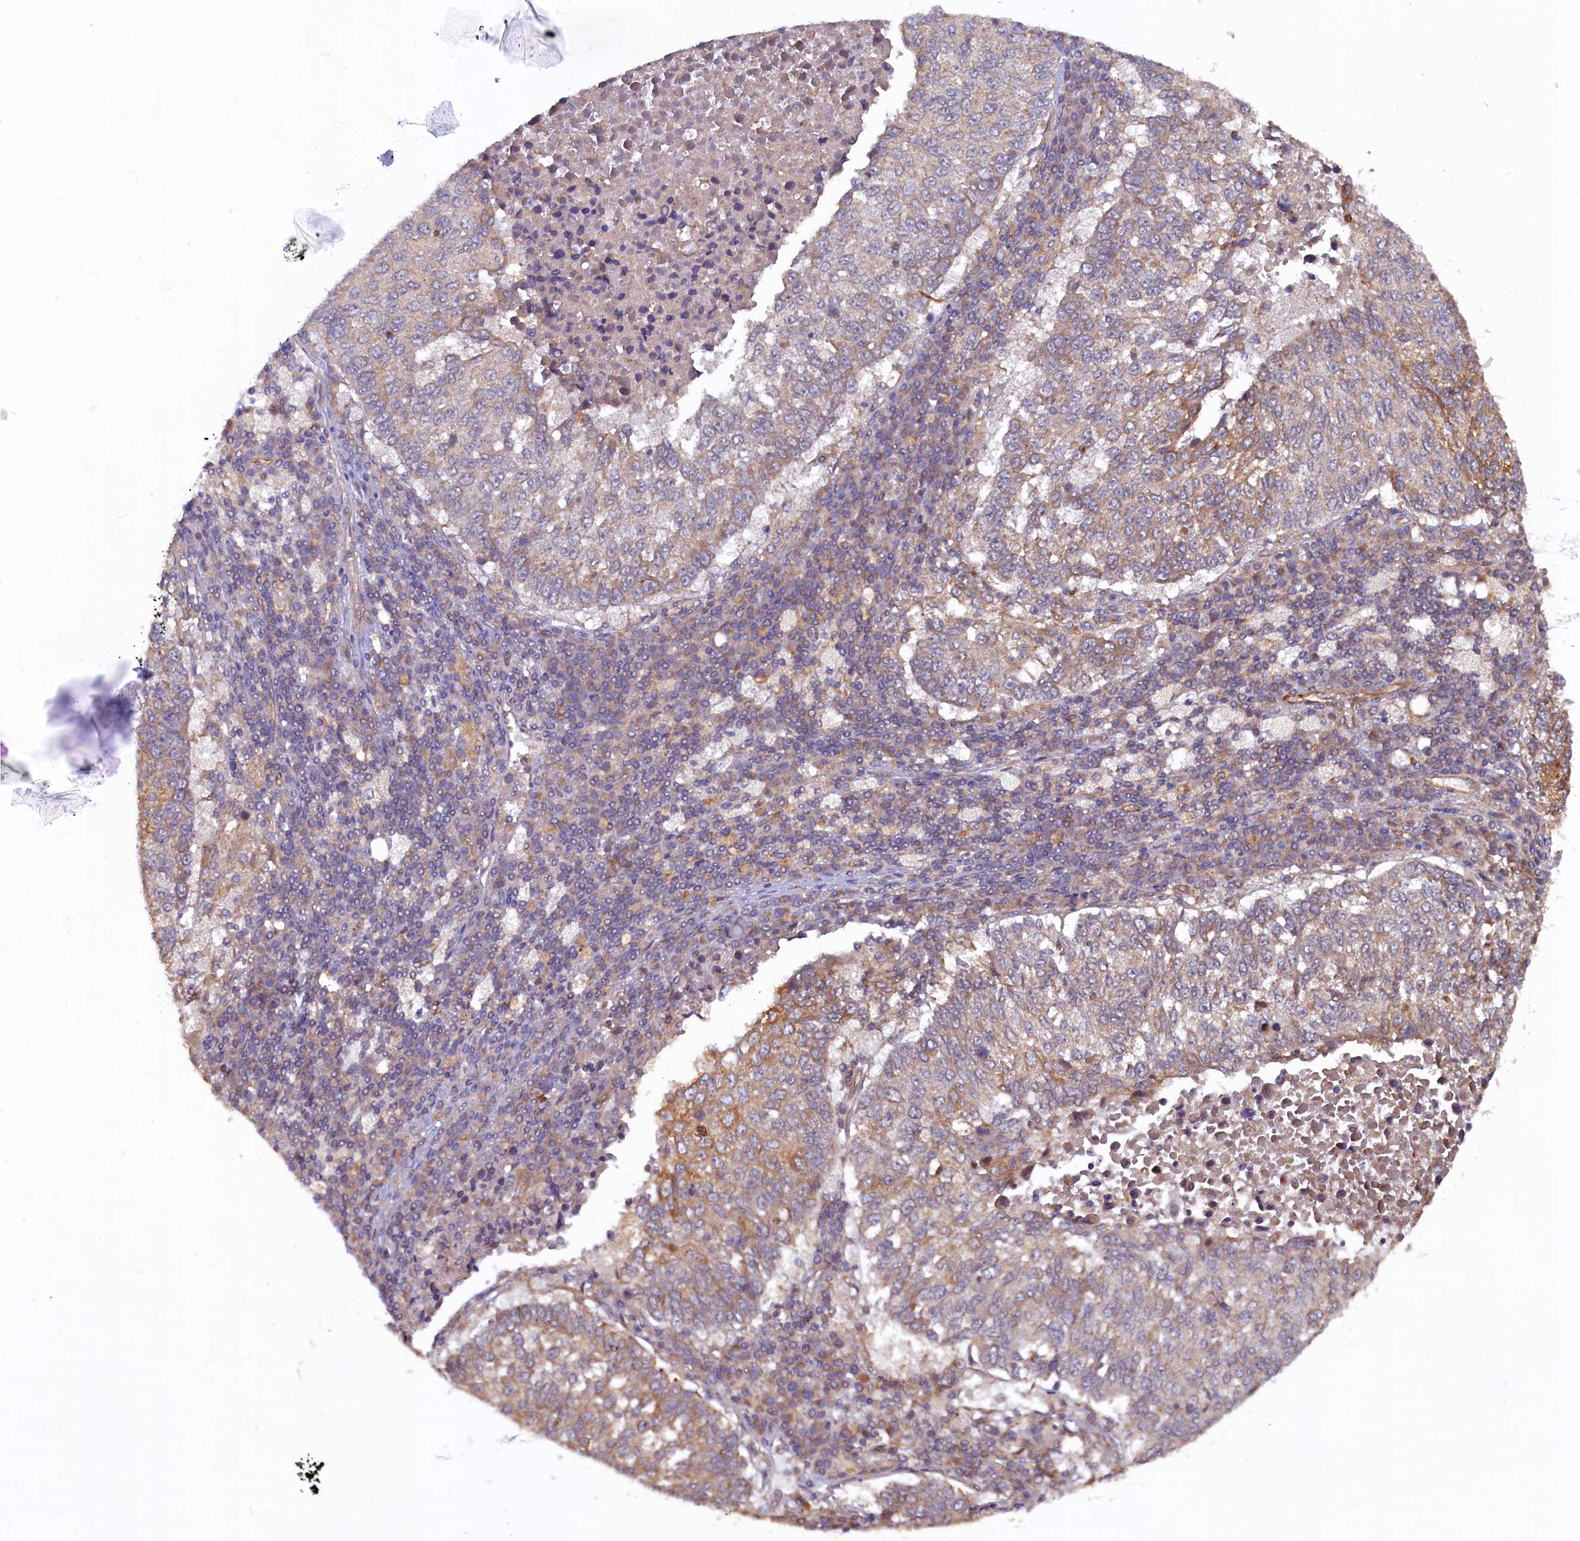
{"staining": {"intensity": "moderate", "quantity": "<25%", "location": "cytoplasmic/membranous"}, "tissue": "lung cancer", "cell_type": "Tumor cells", "image_type": "cancer", "snomed": [{"axis": "morphology", "description": "Squamous cell carcinoma, NOS"}, {"axis": "topography", "description": "Lung"}], "caption": "Lung cancer (squamous cell carcinoma) stained with immunohistochemistry demonstrates moderate cytoplasmic/membranous staining in about <25% of tumor cells. The staining is performed using DAB brown chromogen to label protein expression. The nuclei are counter-stained blue using hematoxylin.", "gene": "STX12", "patient": {"sex": "male", "age": 73}}